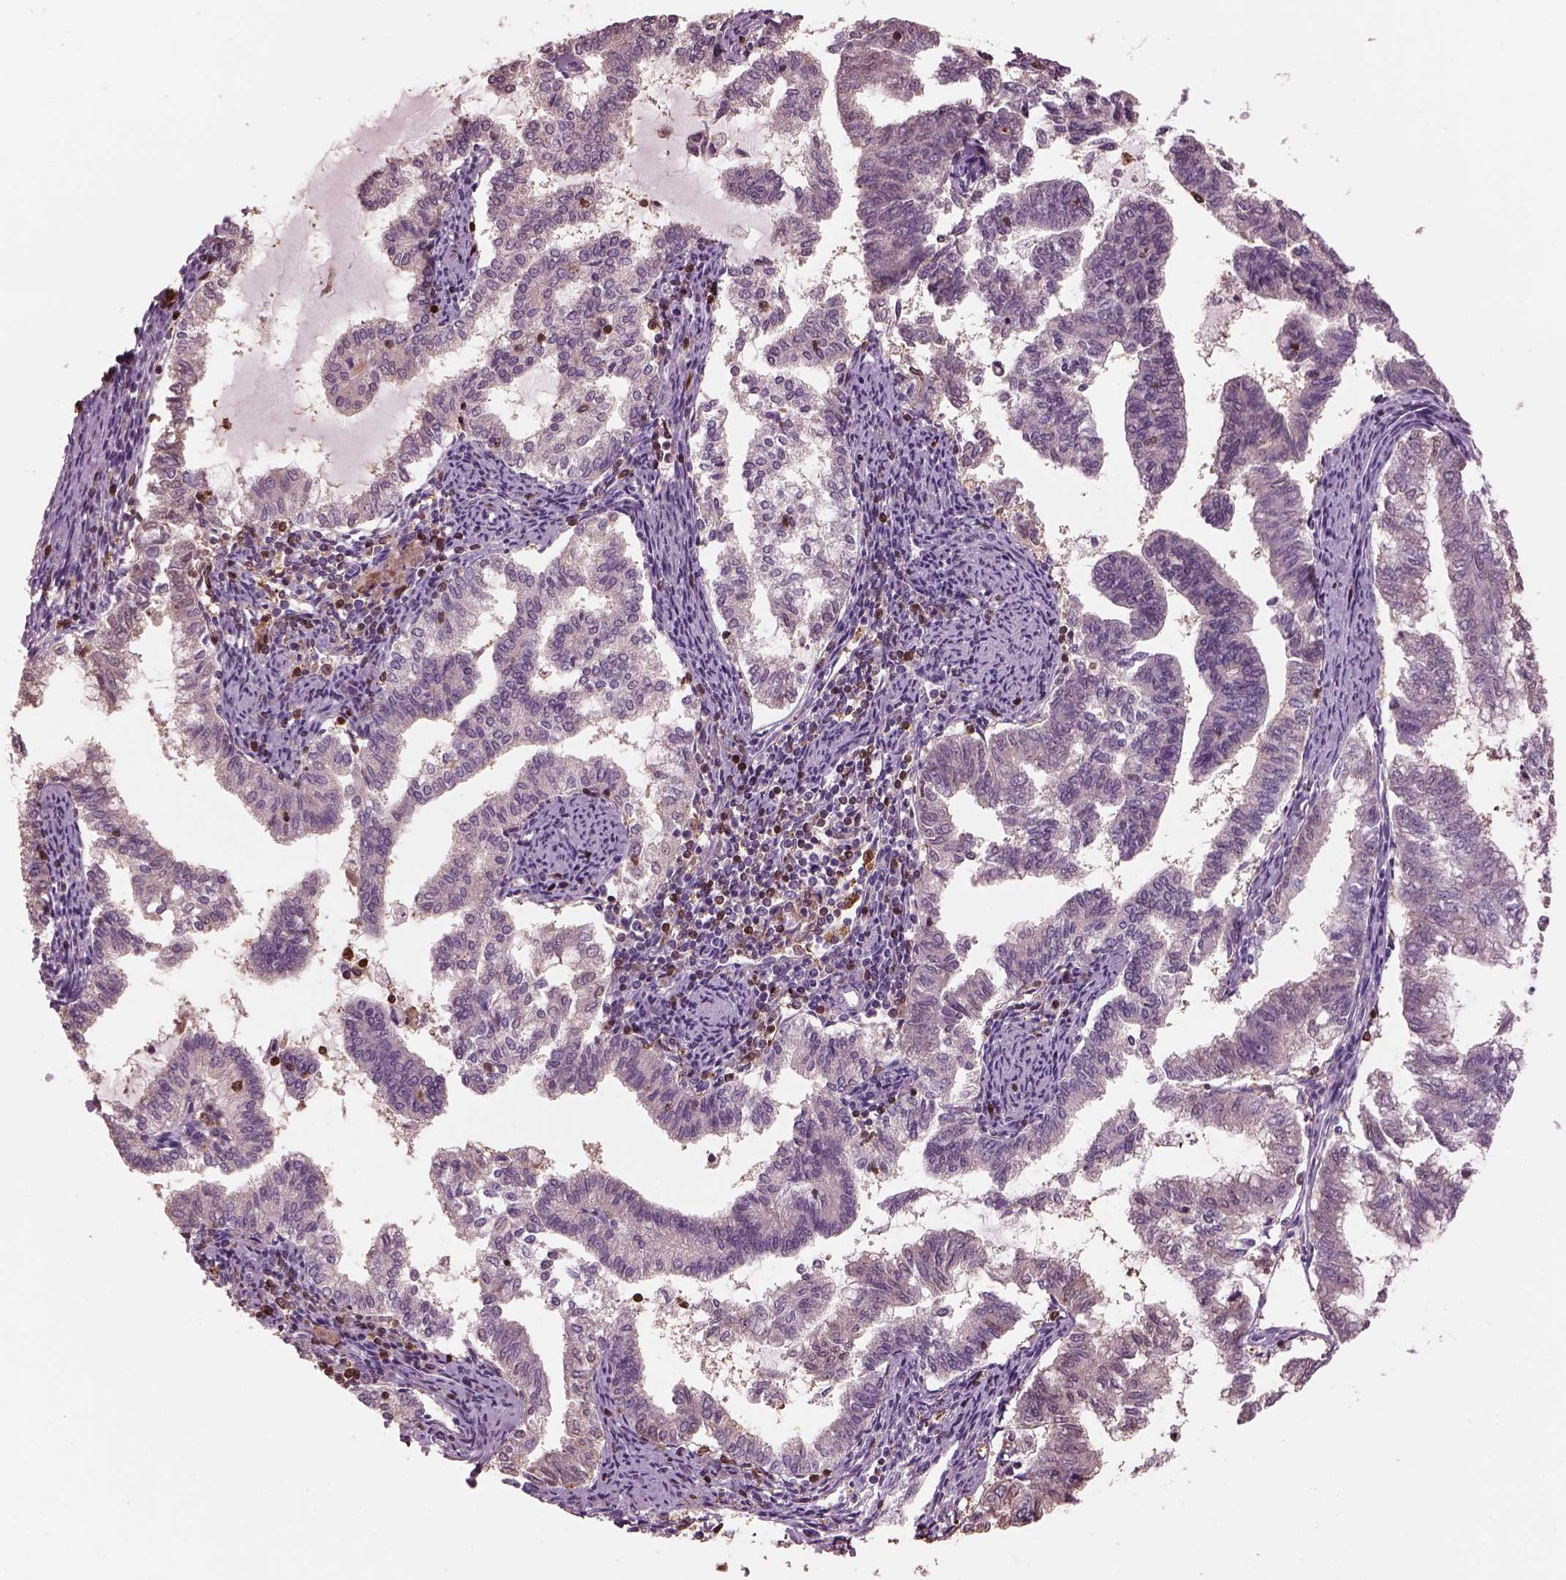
{"staining": {"intensity": "negative", "quantity": "none", "location": "none"}, "tissue": "endometrial cancer", "cell_type": "Tumor cells", "image_type": "cancer", "snomed": [{"axis": "morphology", "description": "Adenocarcinoma, NOS"}, {"axis": "topography", "description": "Endometrium"}], "caption": "Immunohistochemistry photomicrograph of neoplastic tissue: human endometrial cancer stained with DAB (3,3'-diaminobenzidine) displays no significant protein positivity in tumor cells. The staining is performed using DAB (3,3'-diaminobenzidine) brown chromogen with nuclei counter-stained in using hematoxylin.", "gene": "IL31RA", "patient": {"sex": "female", "age": 79}}